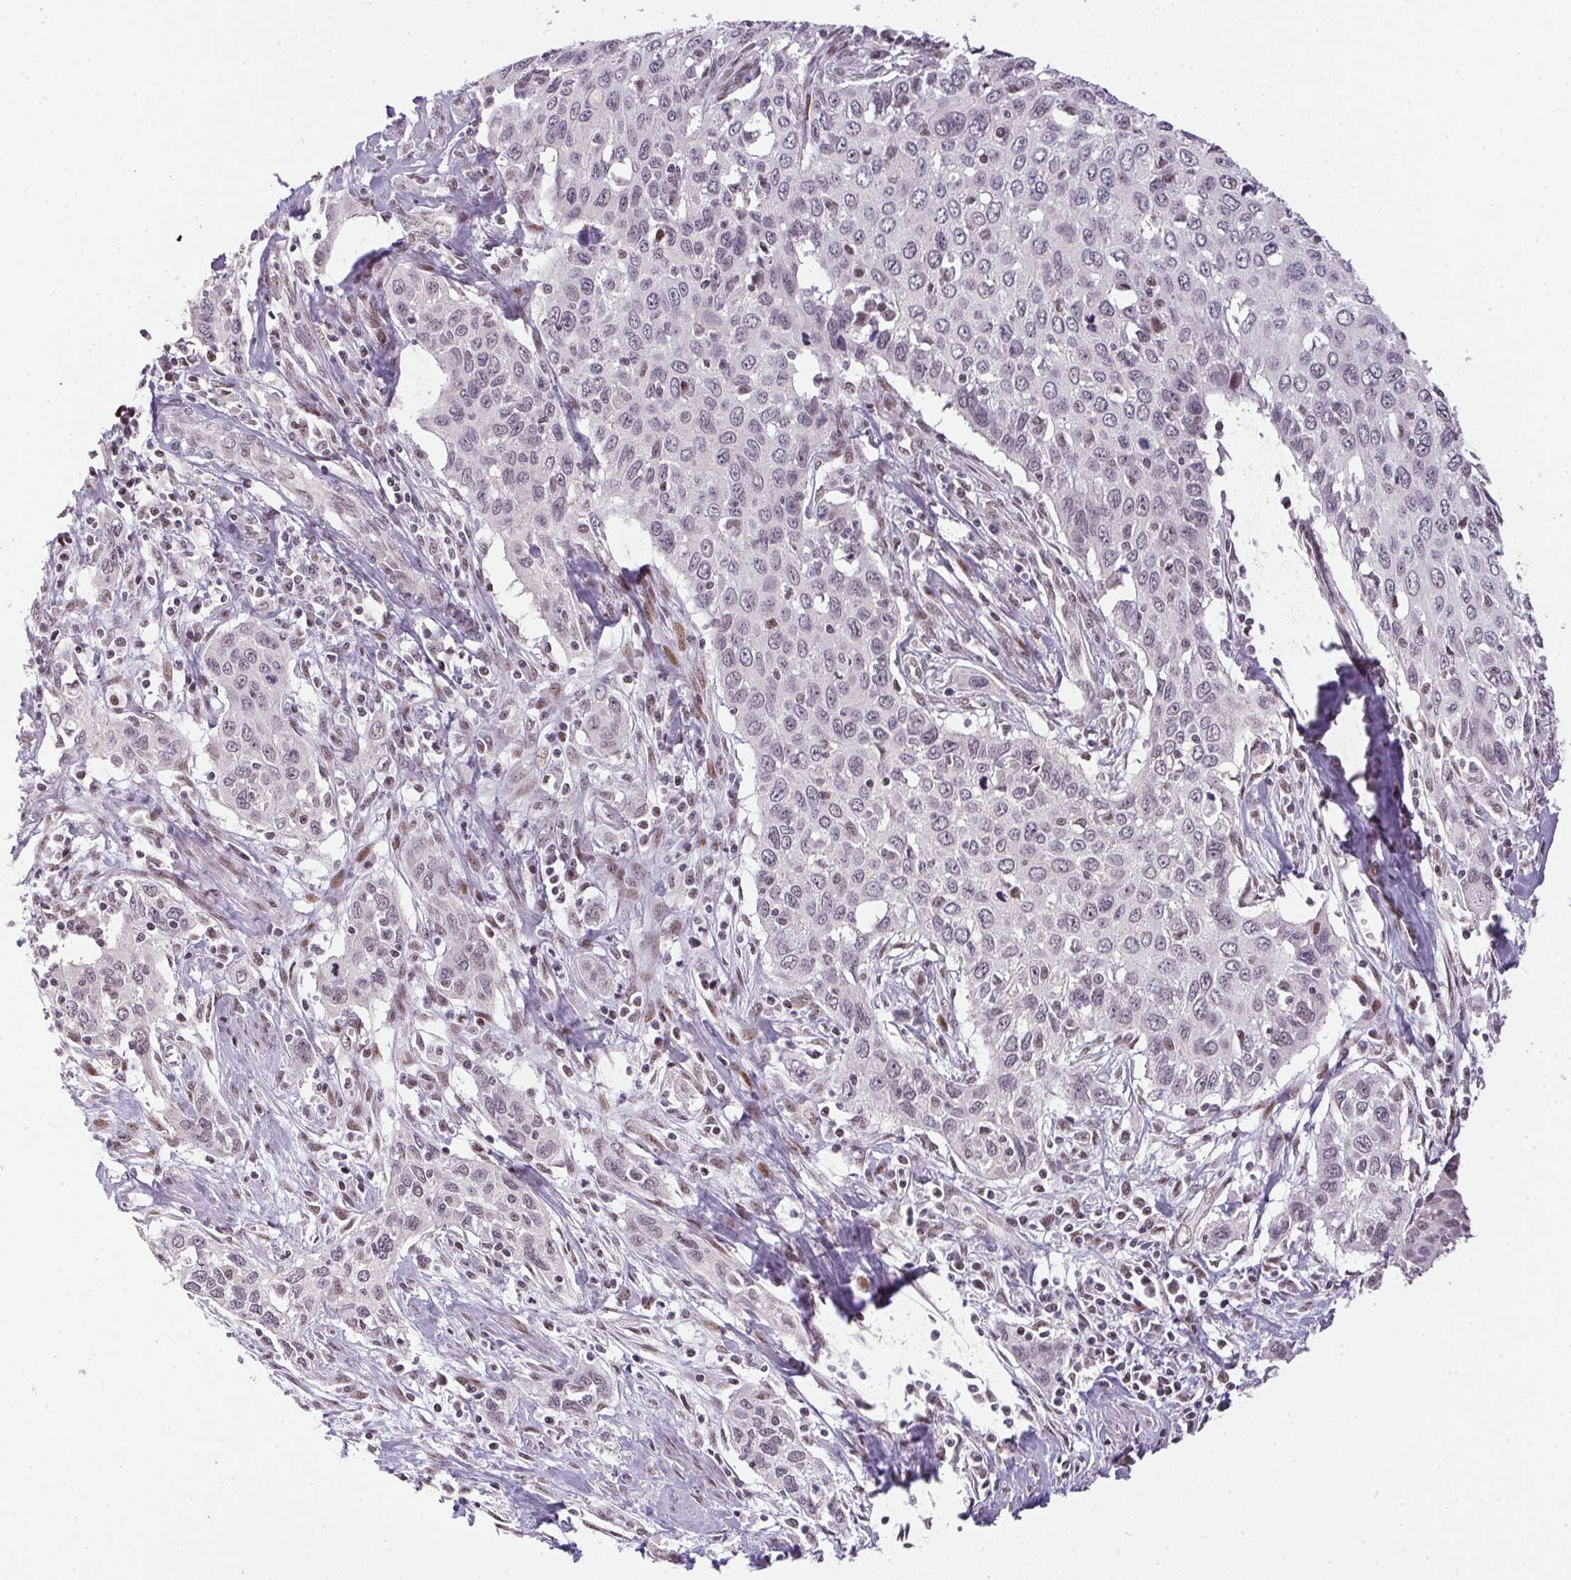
{"staining": {"intensity": "negative", "quantity": "none", "location": "none"}, "tissue": "cervical cancer", "cell_type": "Tumor cells", "image_type": "cancer", "snomed": [{"axis": "morphology", "description": "Squamous cell carcinoma, NOS"}, {"axis": "topography", "description": "Cervix"}], "caption": "This is a image of immunohistochemistry staining of squamous cell carcinoma (cervical), which shows no expression in tumor cells.", "gene": "KDM4D", "patient": {"sex": "female", "age": 38}}